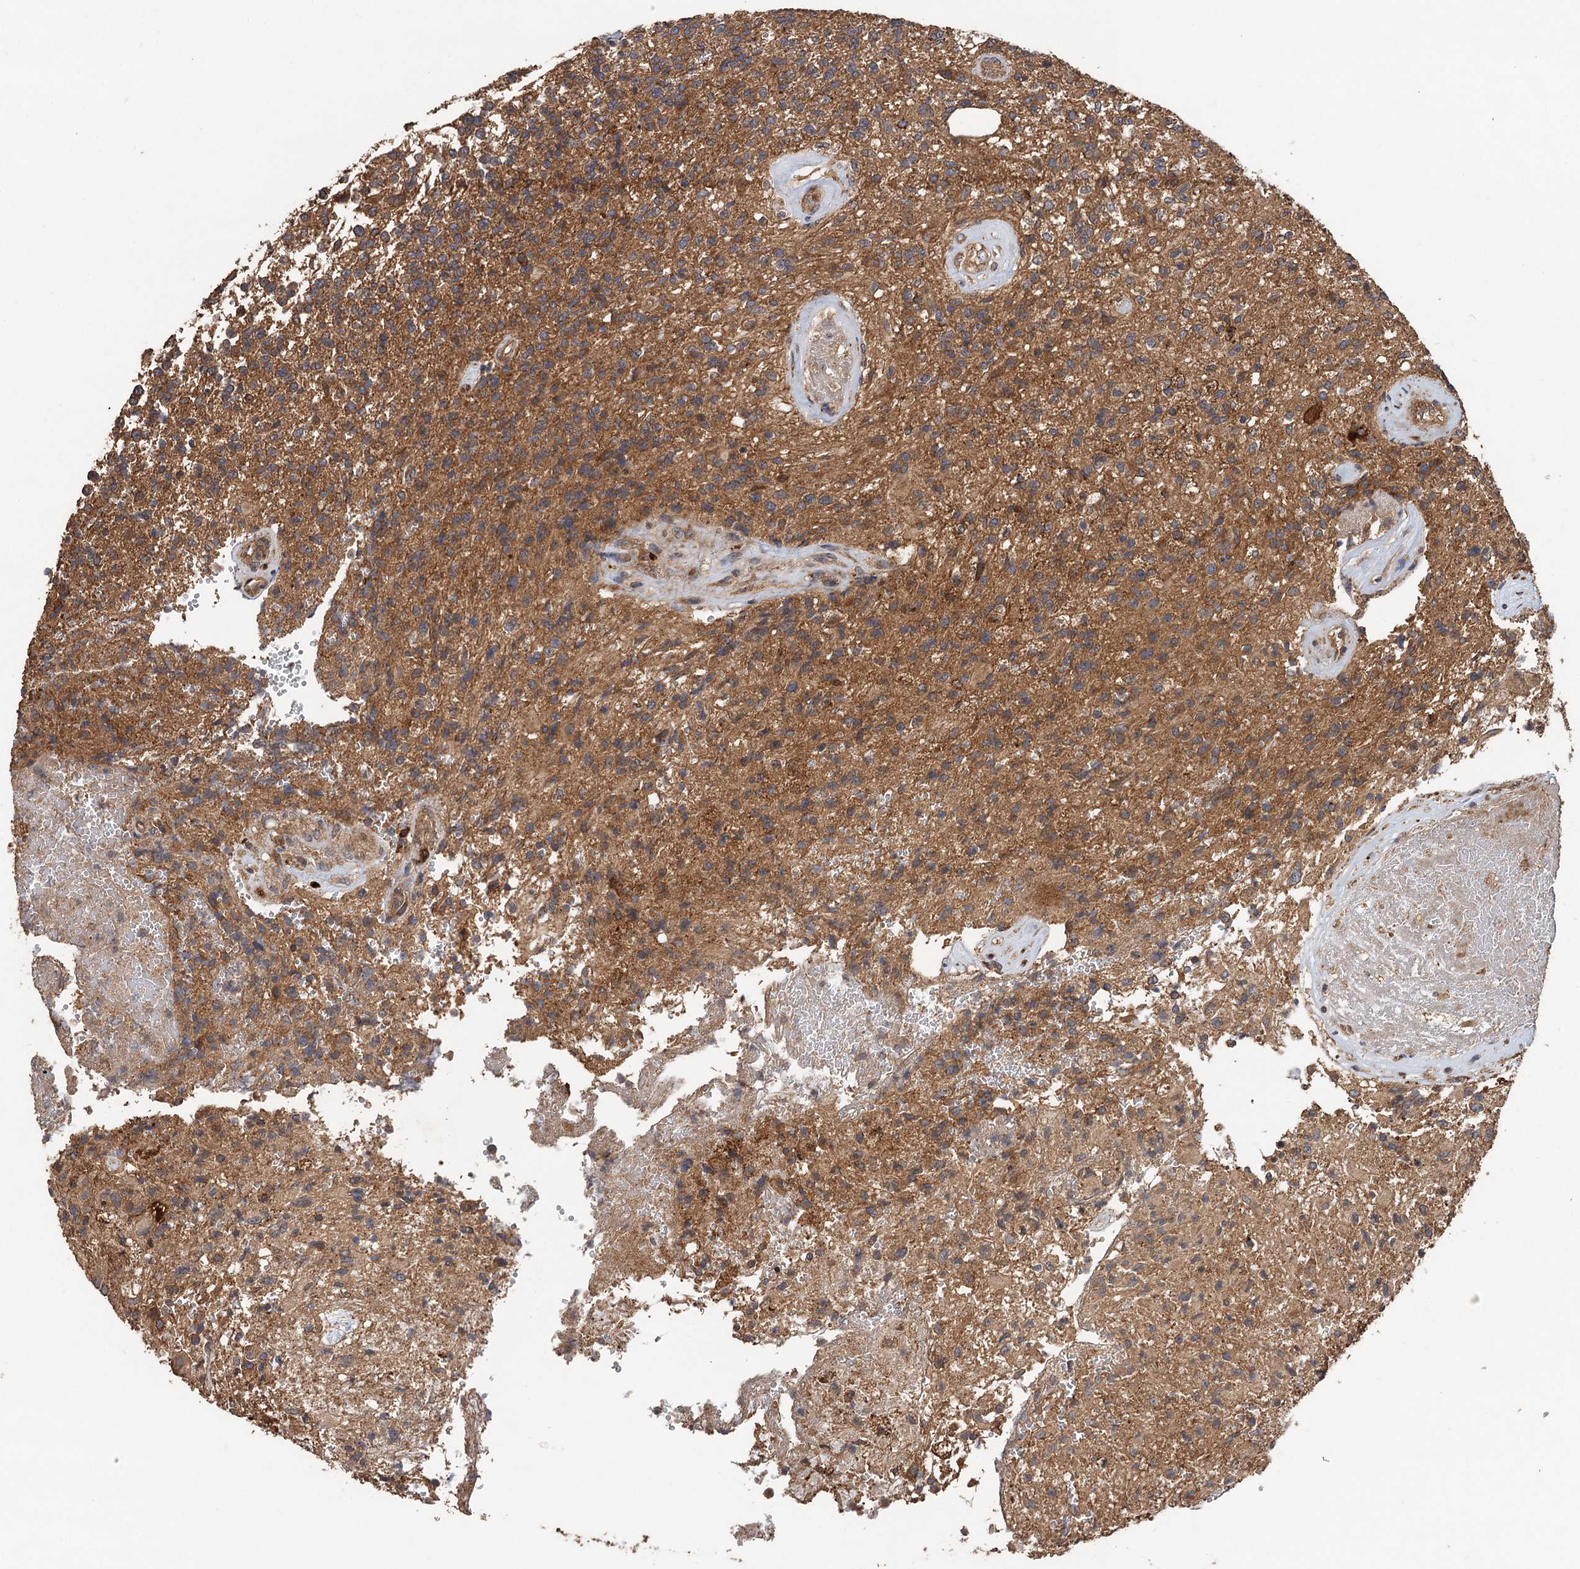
{"staining": {"intensity": "moderate", "quantity": ">75%", "location": "cytoplasmic/membranous"}, "tissue": "glioma", "cell_type": "Tumor cells", "image_type": "cancer", "snomed": [{"axis": "morphology", "description": "Glioma, malignant, High grade"}, {"axis": "topography", "description": "Brain"}], "caption": "Glioma was stained to show a protein in brown. There is medium levels of moderate cytoplasmic/membranous positivity in approximately >75% of tumor cells. Using DAB (brown) and hematoxylin (blue) stains, captured at high magnification using brightfield microscopy.", "gene": "TMEM39B", "patient": {"sex": "male", "age": 56}}